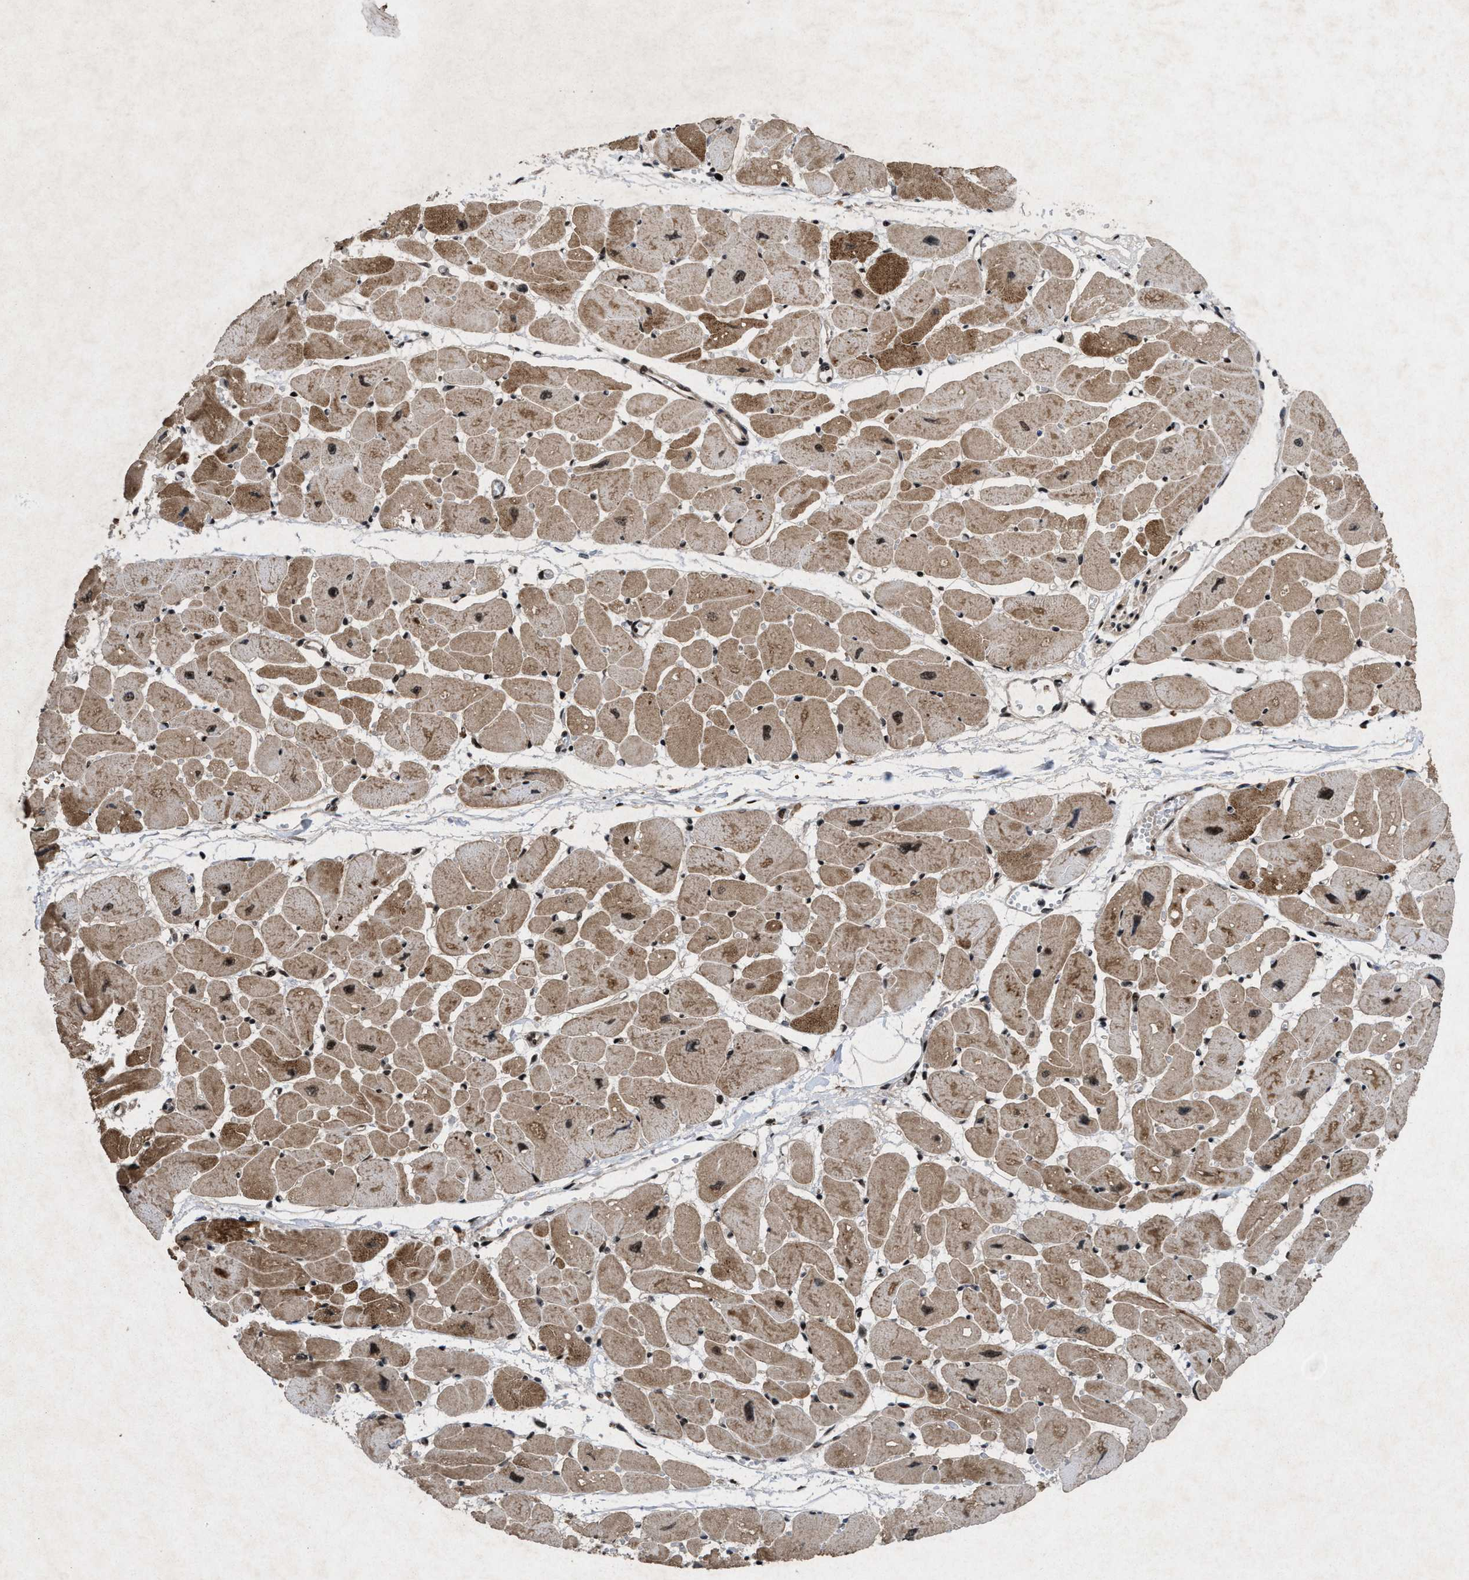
{"staining": {"intensity": "moderate", "quantity": ">75%", "location": "cytoplasmic/membranous,nuclear"}, "tissue": "heart muscle", "cell_type": "Cardiomyocytes", "image_type": "normal", "snomed": [{"axis": "morphology", "description": "Normal tissue, NOS"}, {"axis": "topography", "description": "Heart"}], "caption": "The photomicrograph reveals staining of normal heart muscle, revealing moderate cytoplasmic/membranous,nuclear protein staining (brown color) within cardiomyocytes.", "gene": "WIZ", "patient": {"sex": "female", "age": 54}}